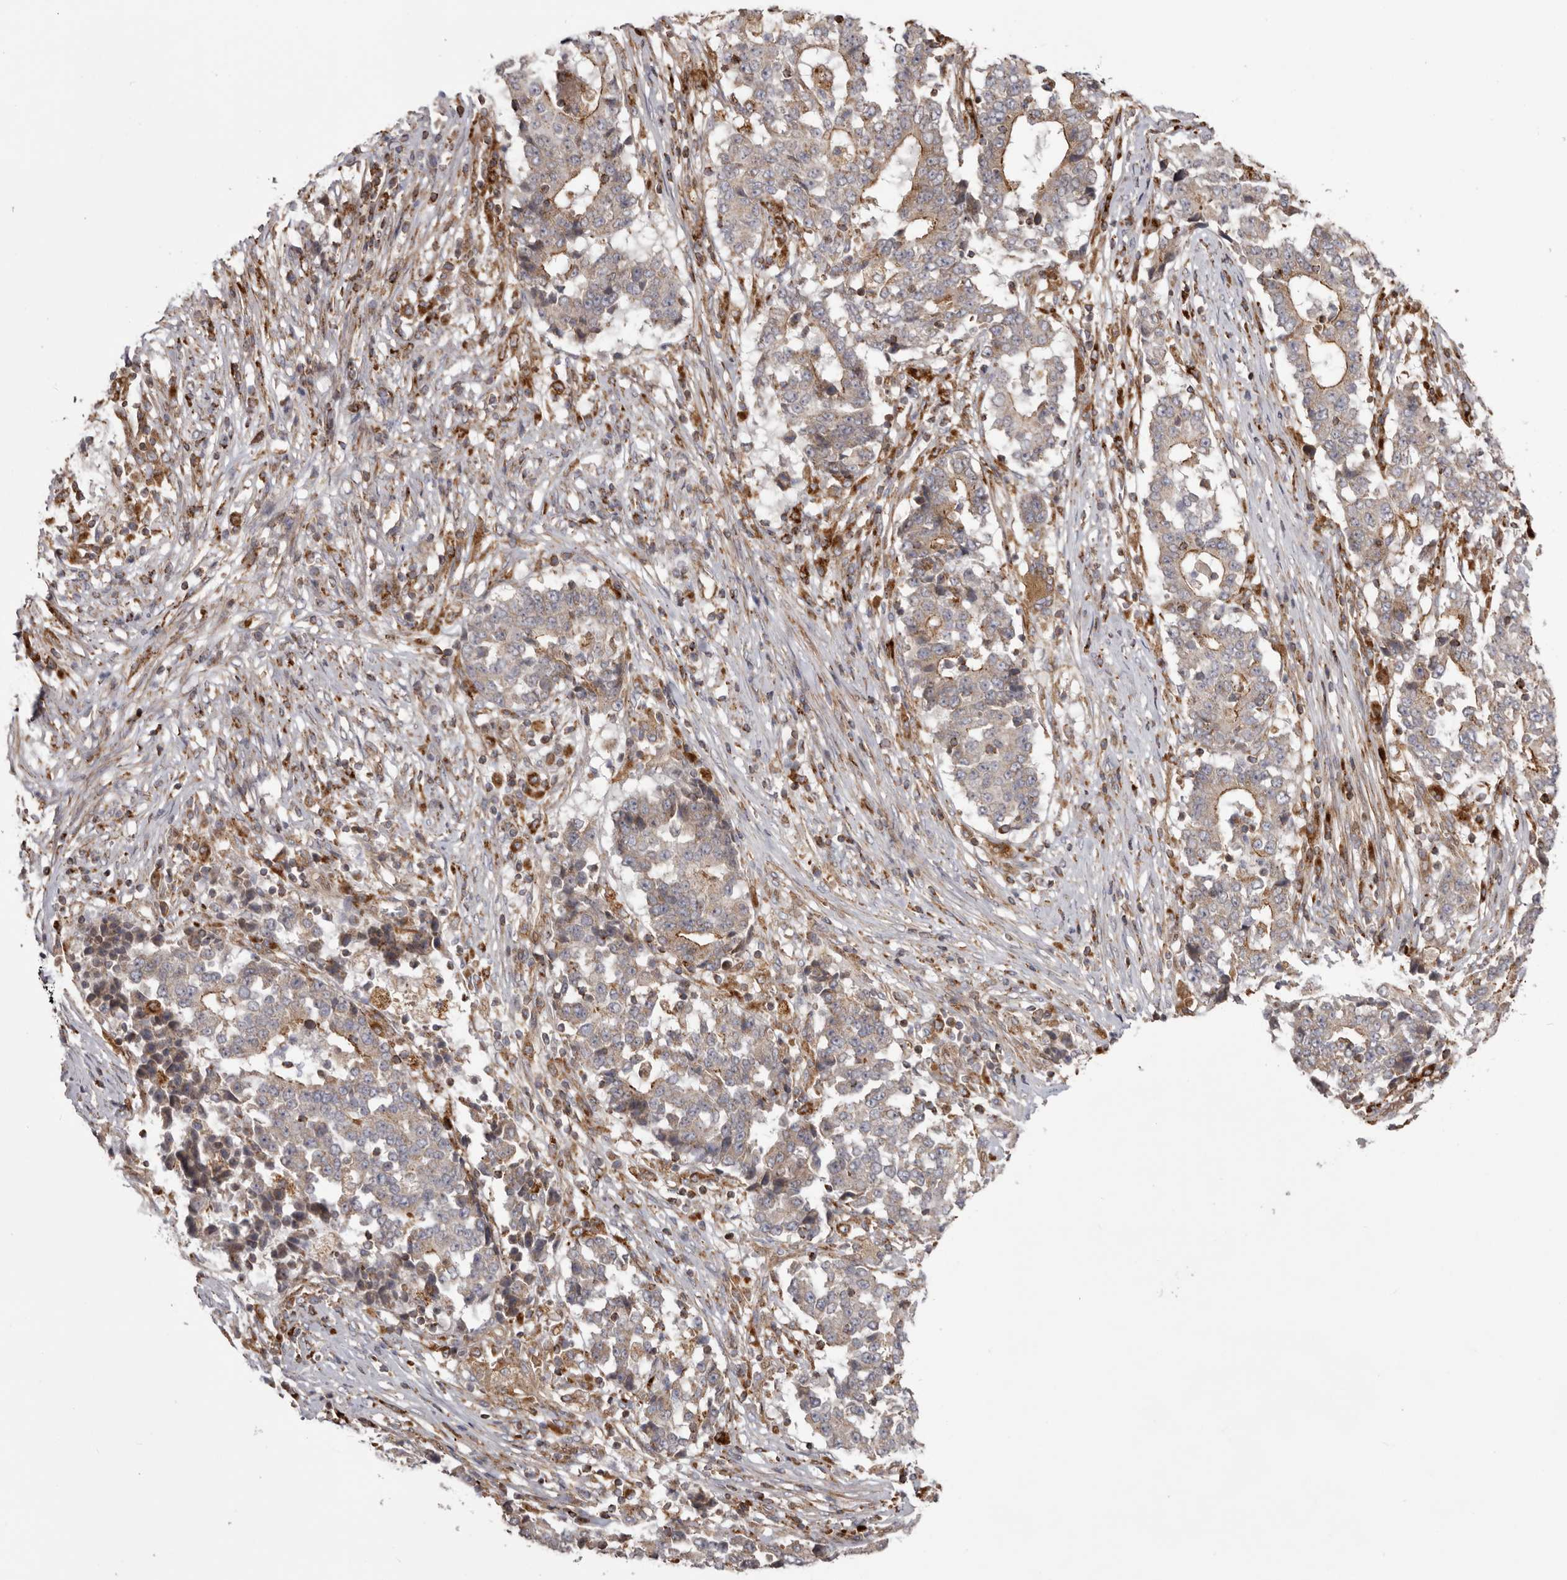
{"staining": {"intensity": "weak", "quantity": "25%-75%", "location": "cytoplasmic/membranous"}, "tissue": "stomach cancer", "cell_type": "Tumor cells", "image_type": "cancer", "snomed": [{"axis": "morphology", "description": "Adenocarcinoma, NOS"}, {"axis": "topography", "description": "Stomach"}], "caption": "Immunohistochemistry of human stomach cancer exhibits low levels of weak cytoplasmic/membranous positivity in approximately 25%-75% of tumor cells. The protein is stained brown, and the nuclei are stained in blue (DAB (3,3'-diaminobenzidine) IHC with brightfield microscopy, high magnification).", "gene": "NUP43", "patient": {"sex": "male", "age": 59}}